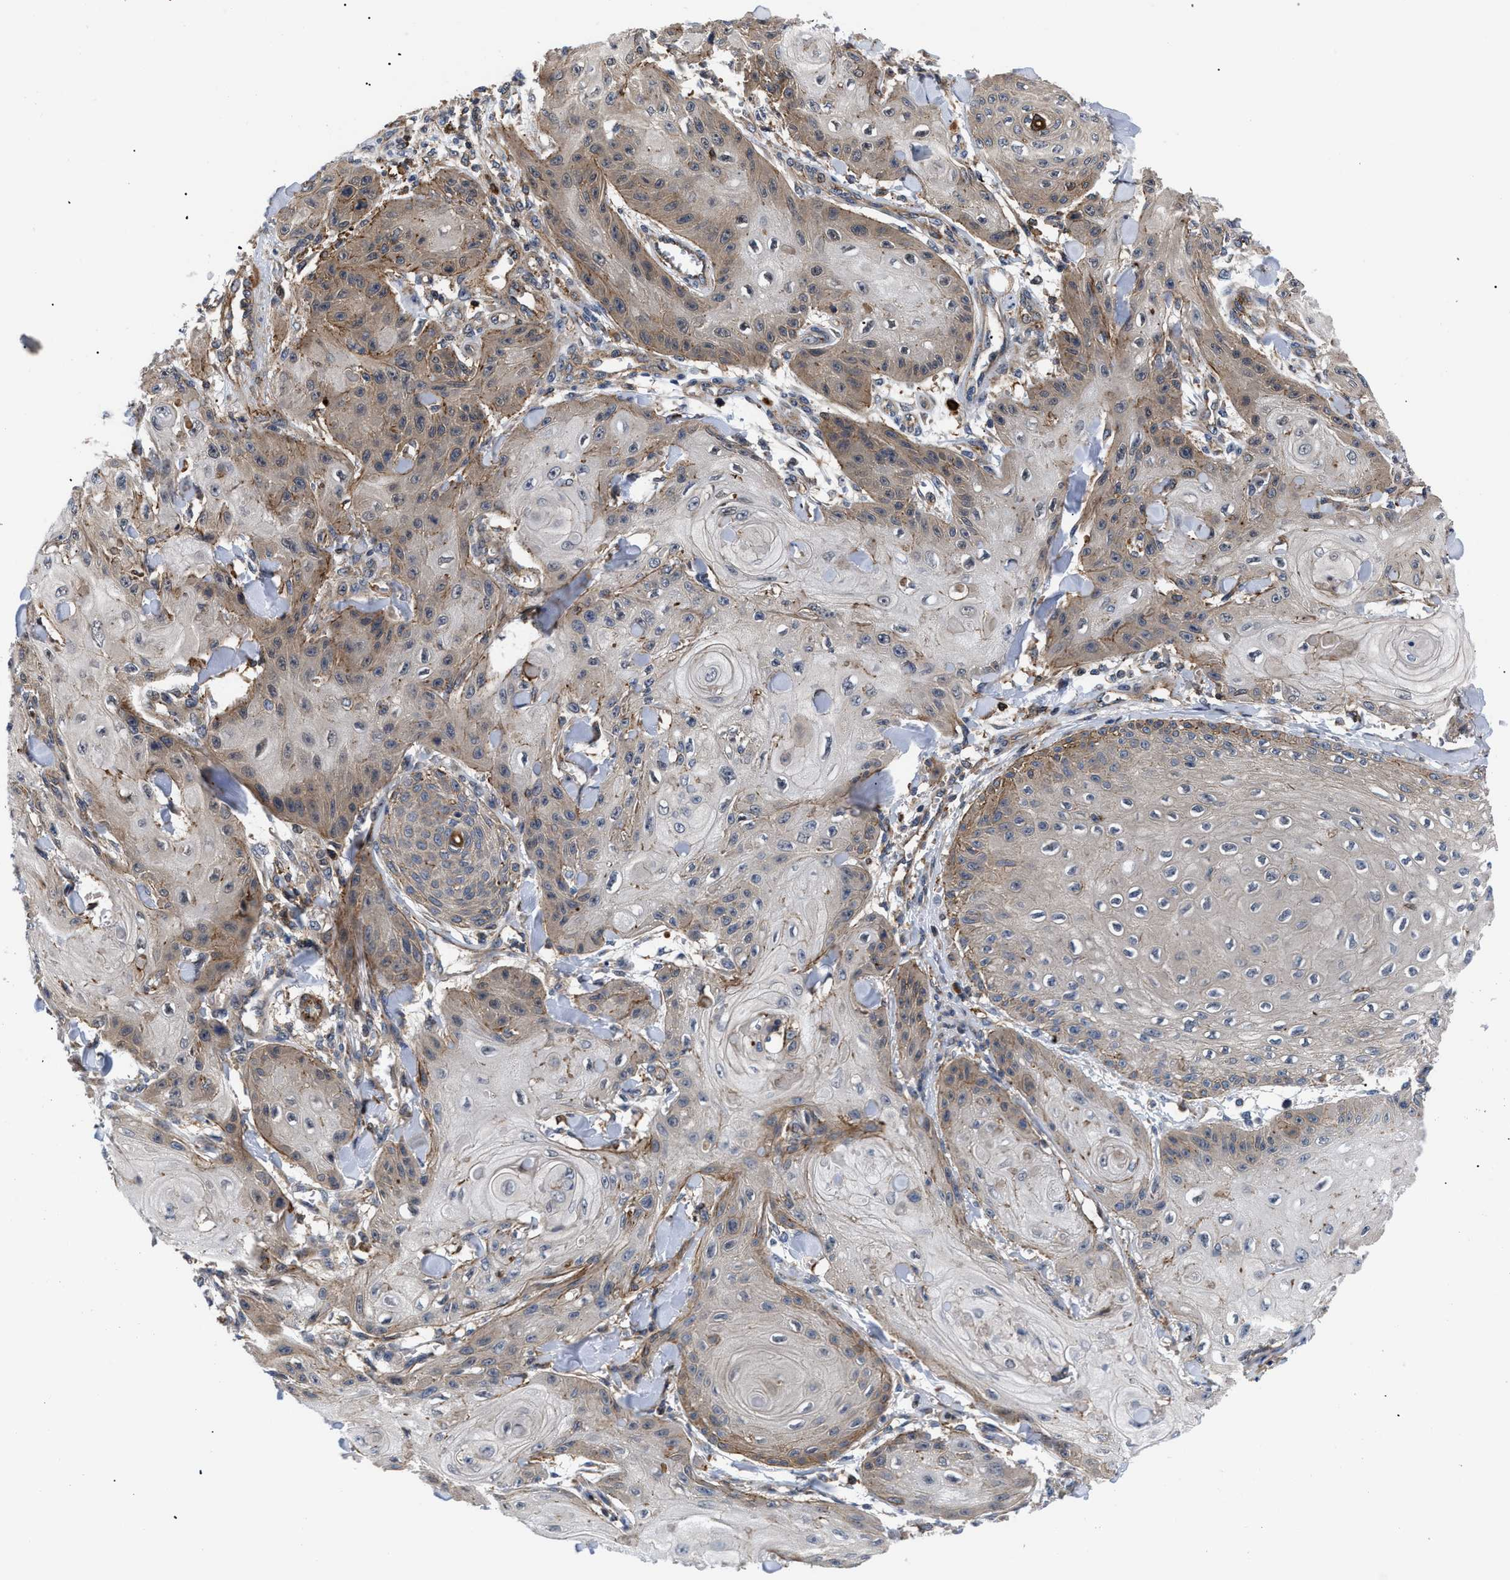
{"staining": {"intensity": "moderate", "quantity": "<25%", "location": "cytoplasmic/membranous"}, "tissue": "skin cancer", "cell_type": "Tumor cells", "image_type": "cancer", "snomed": [{"axis": "morphology", "description": "Squamous cell carcinoma, NOS"}, {"axis": "topography", "description": "Skin"}], "caption": "Moderate cytoplasmic/membranous protein expression is appreciated in about <25% of tumor cells in squamous cell carcinoma (skin).", "gene": "SPAST", "patient": {"sex": "male", "age": 74}}